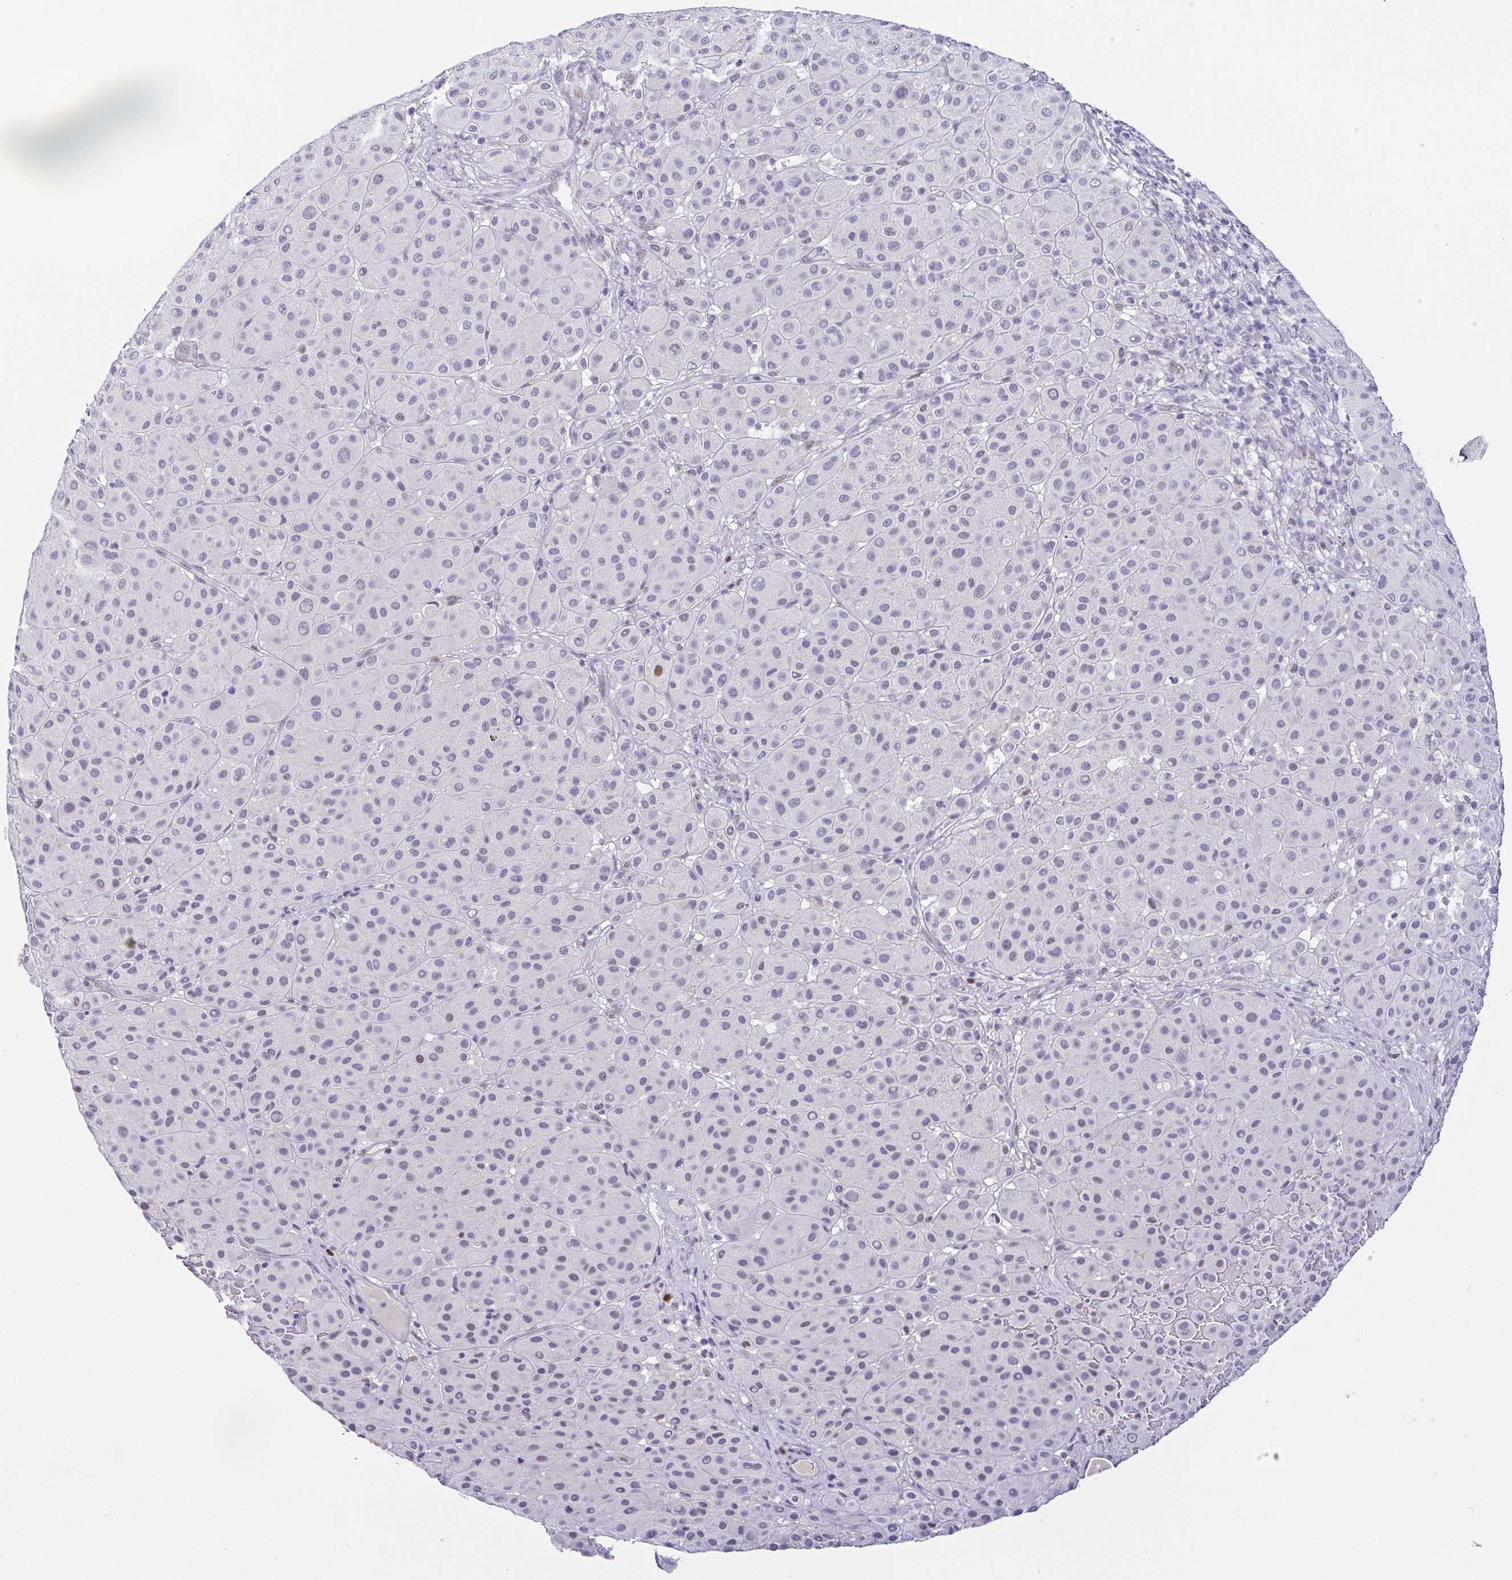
{"staining": {"intensity": "negative", "quantity": "none", "location": "none"}, "tissue": "melanoma", "cell_type": "Tumor cells", "image_type": "cancer", "snomed": [{"axis": "morphology", "description": "Malignant melanoma, Metastatic site"}, {"axis": "topography", "description": "Smooth muscle"}], "caption": "An immunohistochemistry image of melanoma is shown. There is no staining in tumor cells of melanoma.", "gene": "TCF3", "patient": {"sex": "male", "age": 41}}